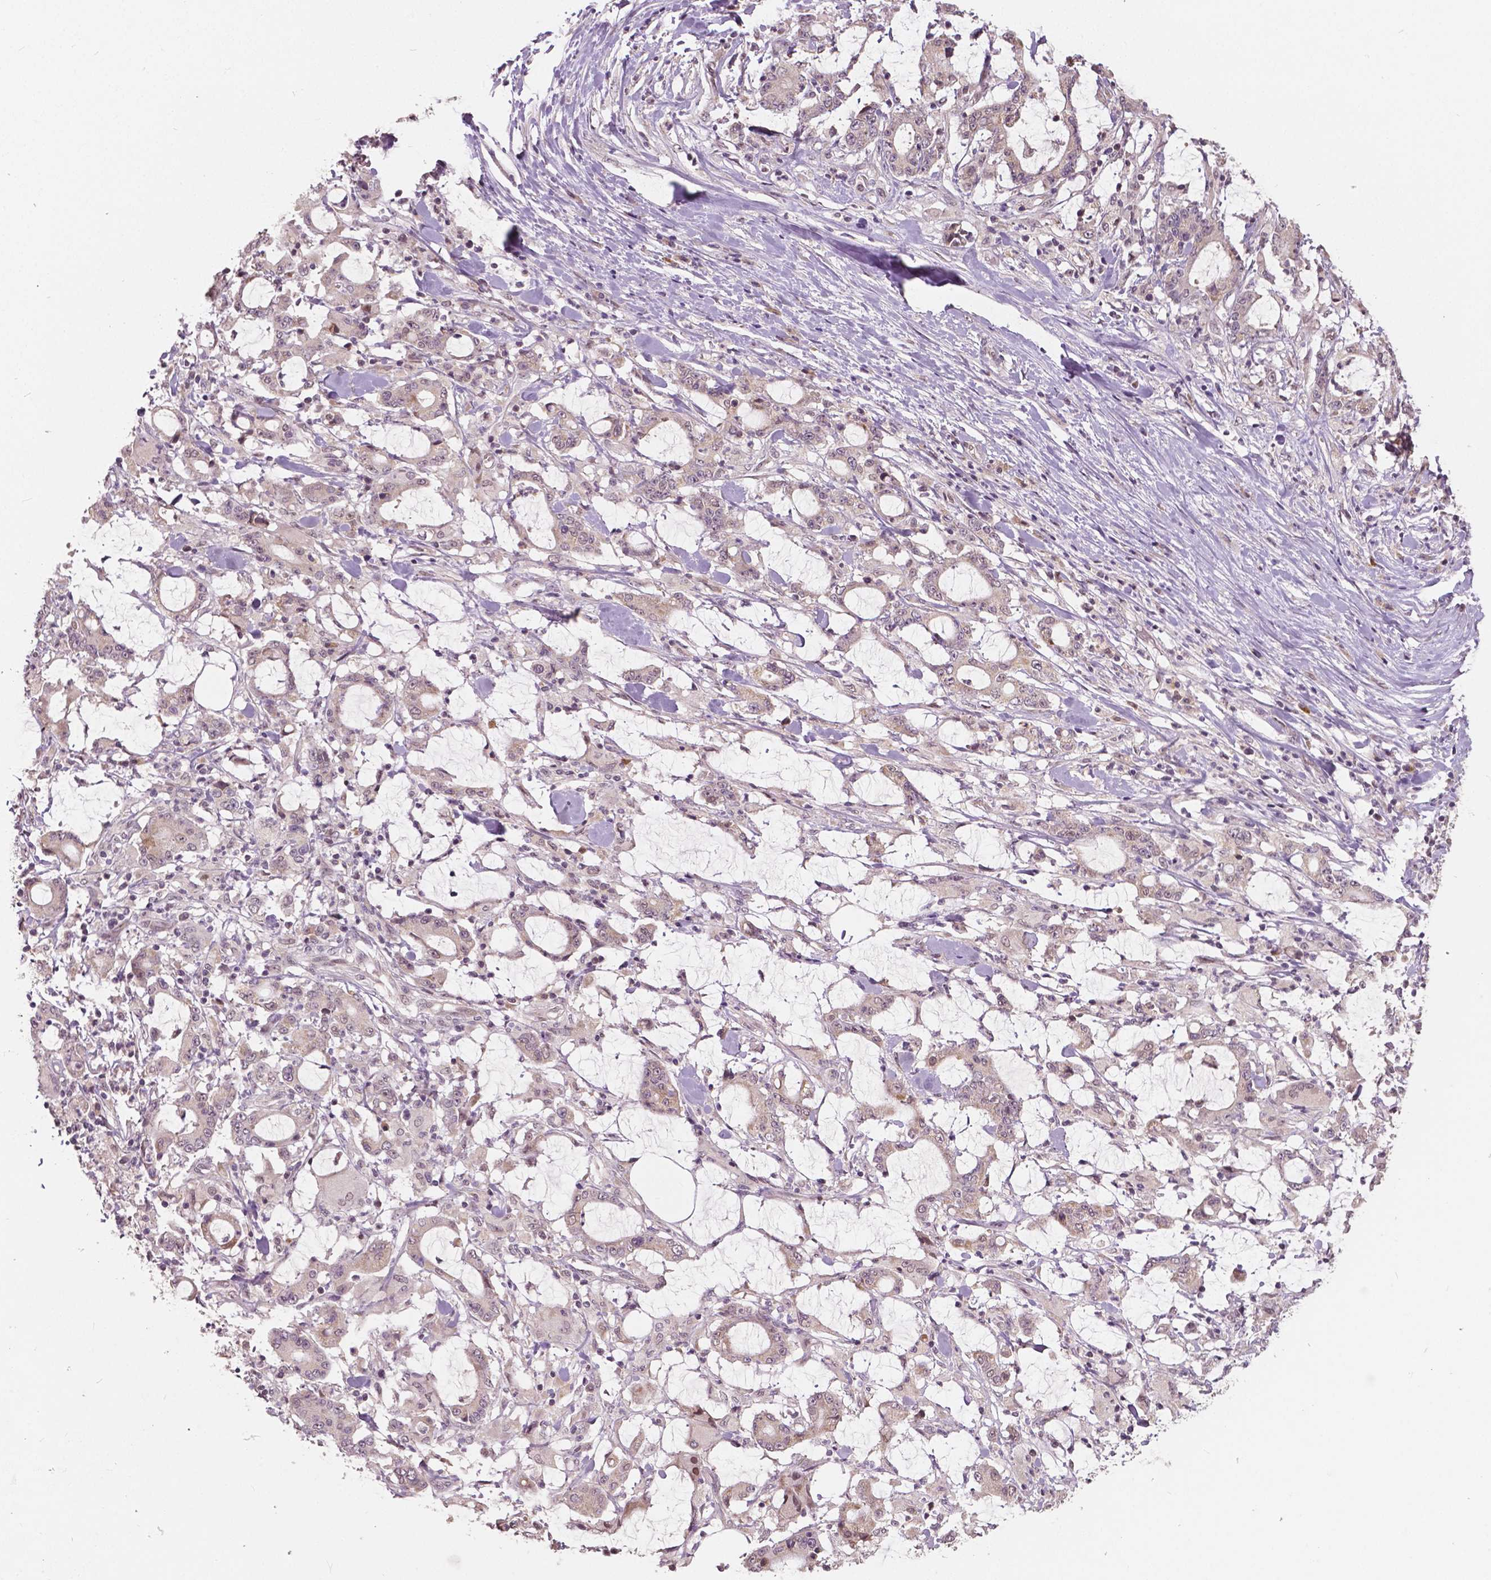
{"staining": {"intensity": "negative", "quantity": "none", "location": "none"}, "tissue": "stomach cancer", "cell_type": "Tumor cells", "image_type": "cancer", "snomed": [{"axis": "morphology", "description": "Adenocarcinoma, NOS"}, {"axis": "topography", "description": "Stomach, upper"}], "caption": "Immunohistochemistry (IHC) photomicrograph of human stomach cancer stained for a protein (brown), which reveals no positivity in tumor cells.", "gene": "HMBOX1", "patient": {"sex": "male", "age": 68}}